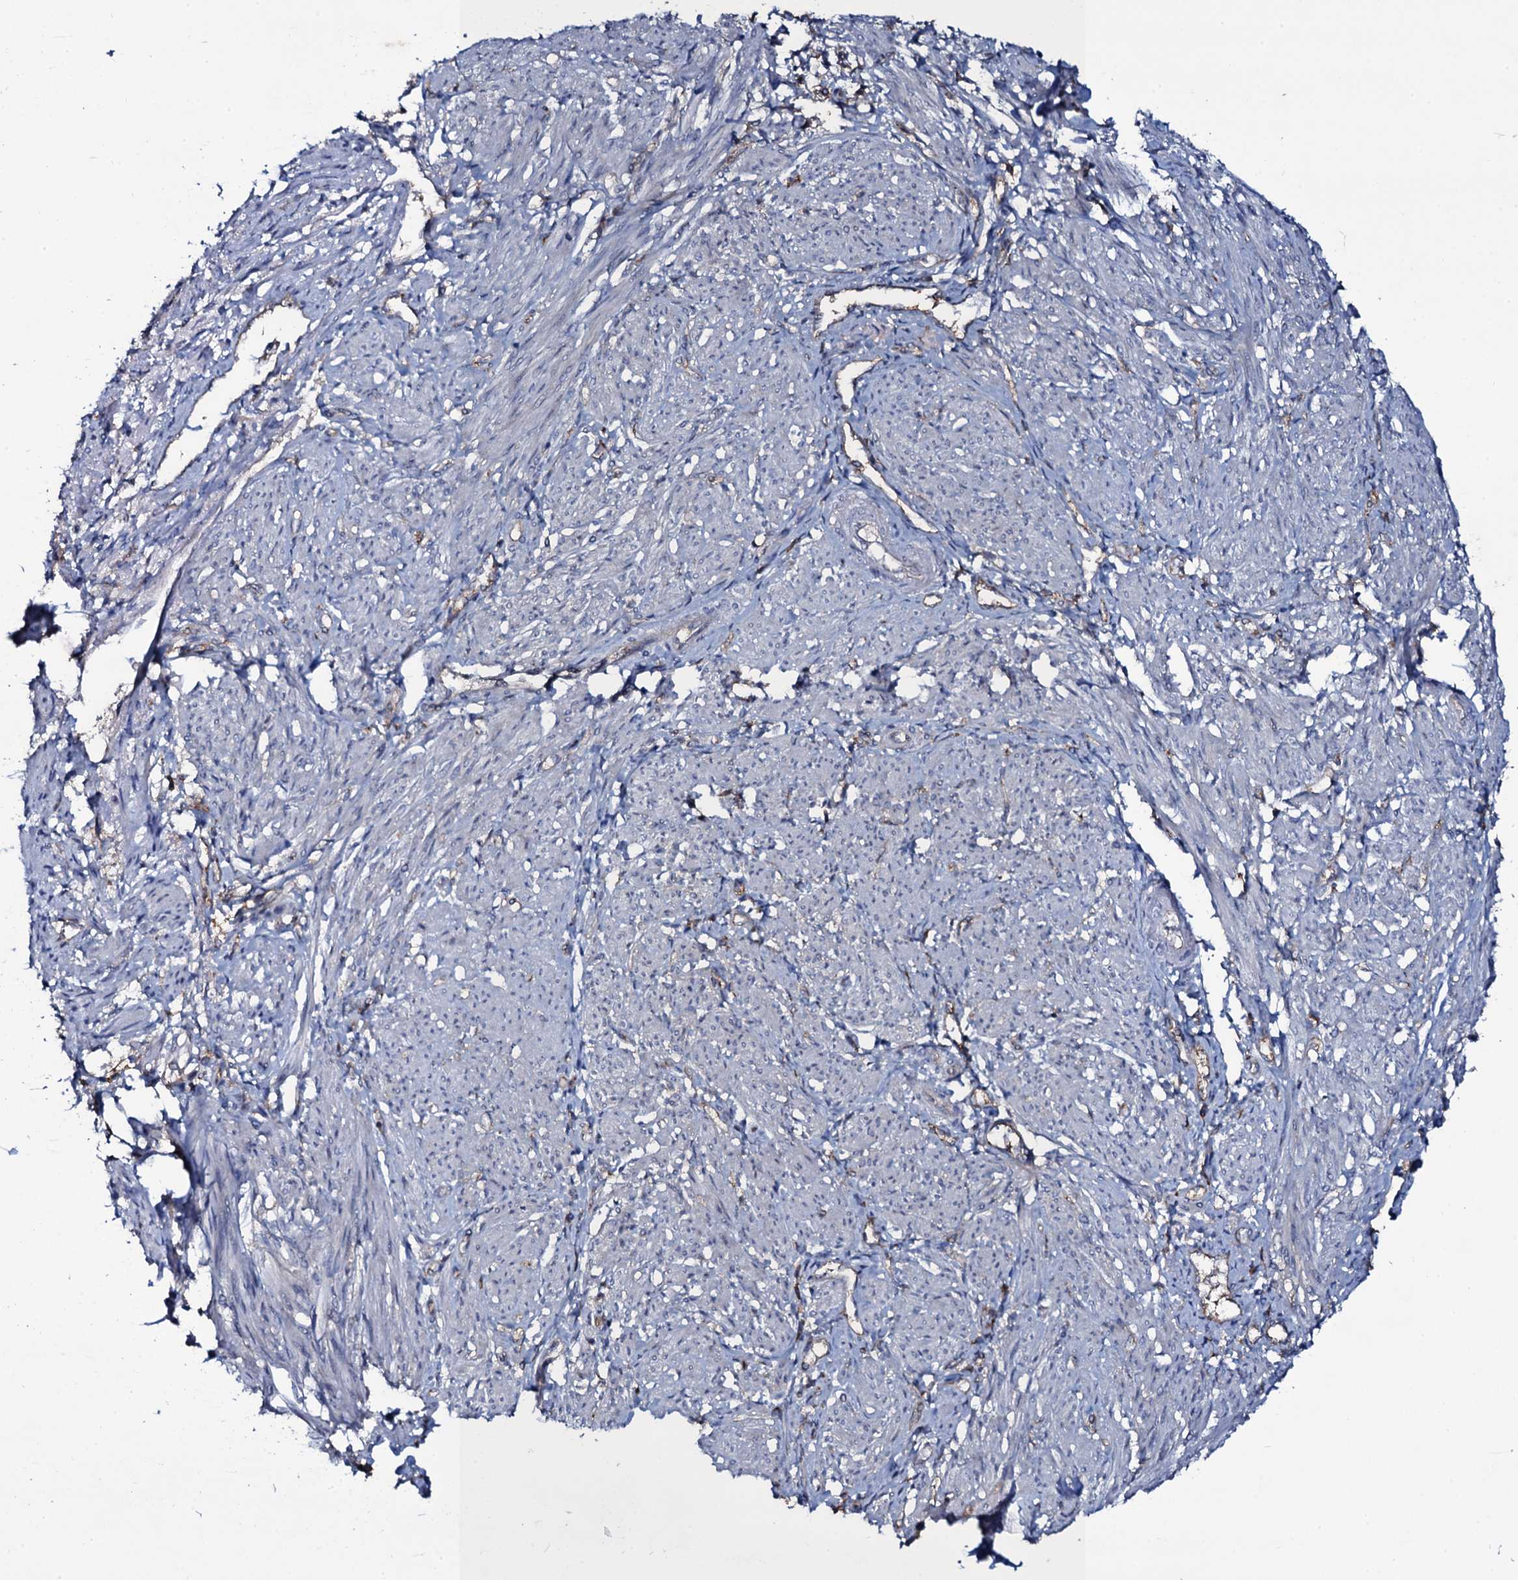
{"staining": {"intensity": "negative", "quantity": "none", "location": "none"}, "tissue": "smooth muscle", "cell_type": "Smooth muscle cells", "image_type": "normal", "snomed": [{"axis": "morphology", "description": "Normal tissue, NOS"}, {"axis": "topography", "description": "Smooth muscle"}], "caption": "Immunohistochemistry (IHC) of normal smooth muscle demonstrates no staining in smooth muscle cells.", "gene": "SNAP23", "patient": {"sex": "female", "age": 39}}